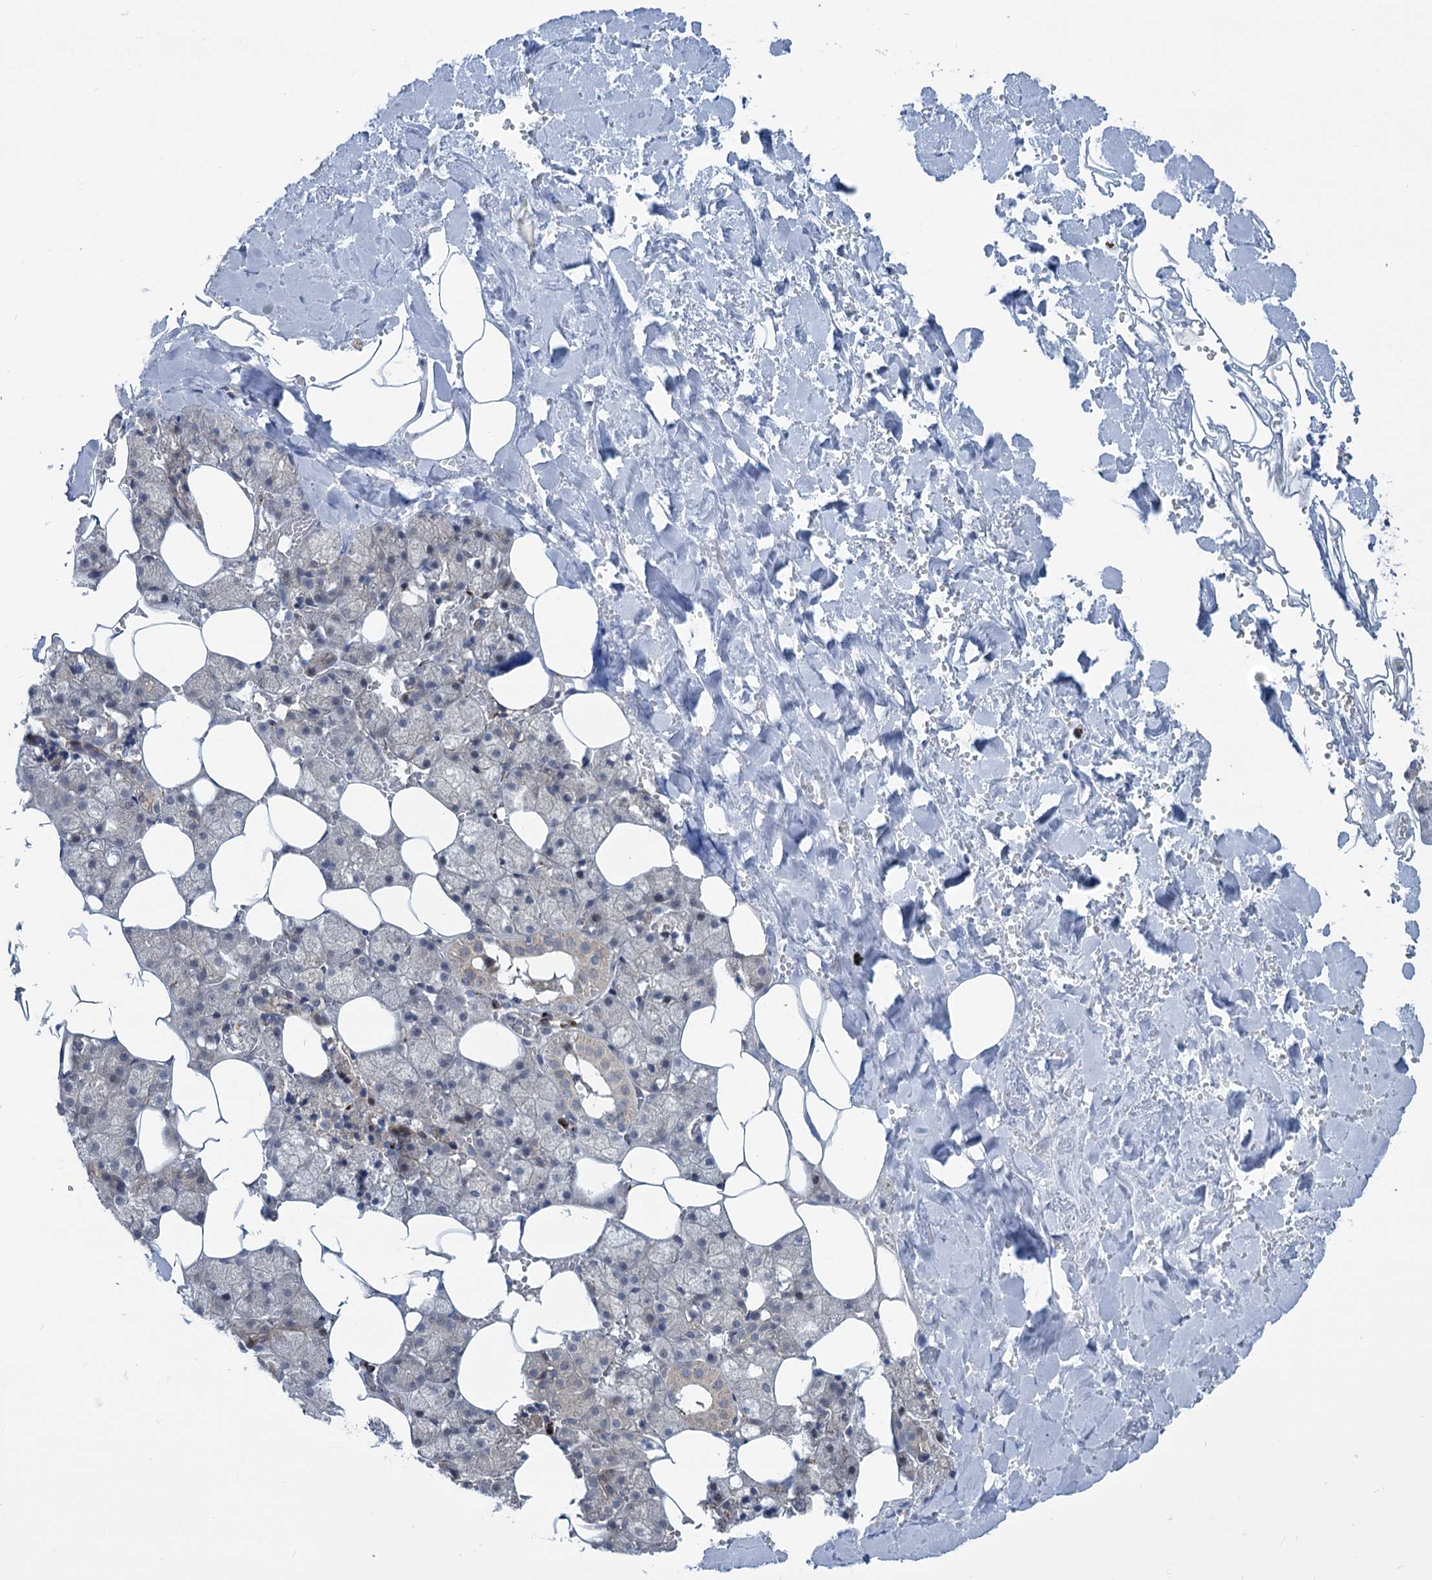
{"staining": {"intensity": "moderate", "quantity": "<25%", "location": "cytoplasmic/membranous"}, "tissue": "salivary gland", "cell_type": "Glandular cells", "image_type": "normal", "snomed": [{"axis": "morphology", "description": "Normal tissue, NOS"}, {"axis": "topography", "description": "Salivary gland"}], "caption": "The photomicrograph reveals a brown stain indicating the presence of a protein in the cytoplasmic/membranous of glandular cells in salivary gland. The staining is performed using DAB brown chromogen to label protein expression. The nuclei are counter-stained blue using hematoxylin.", "gene": "ELP4", "patient": {"sex": "male", "age": 62}}